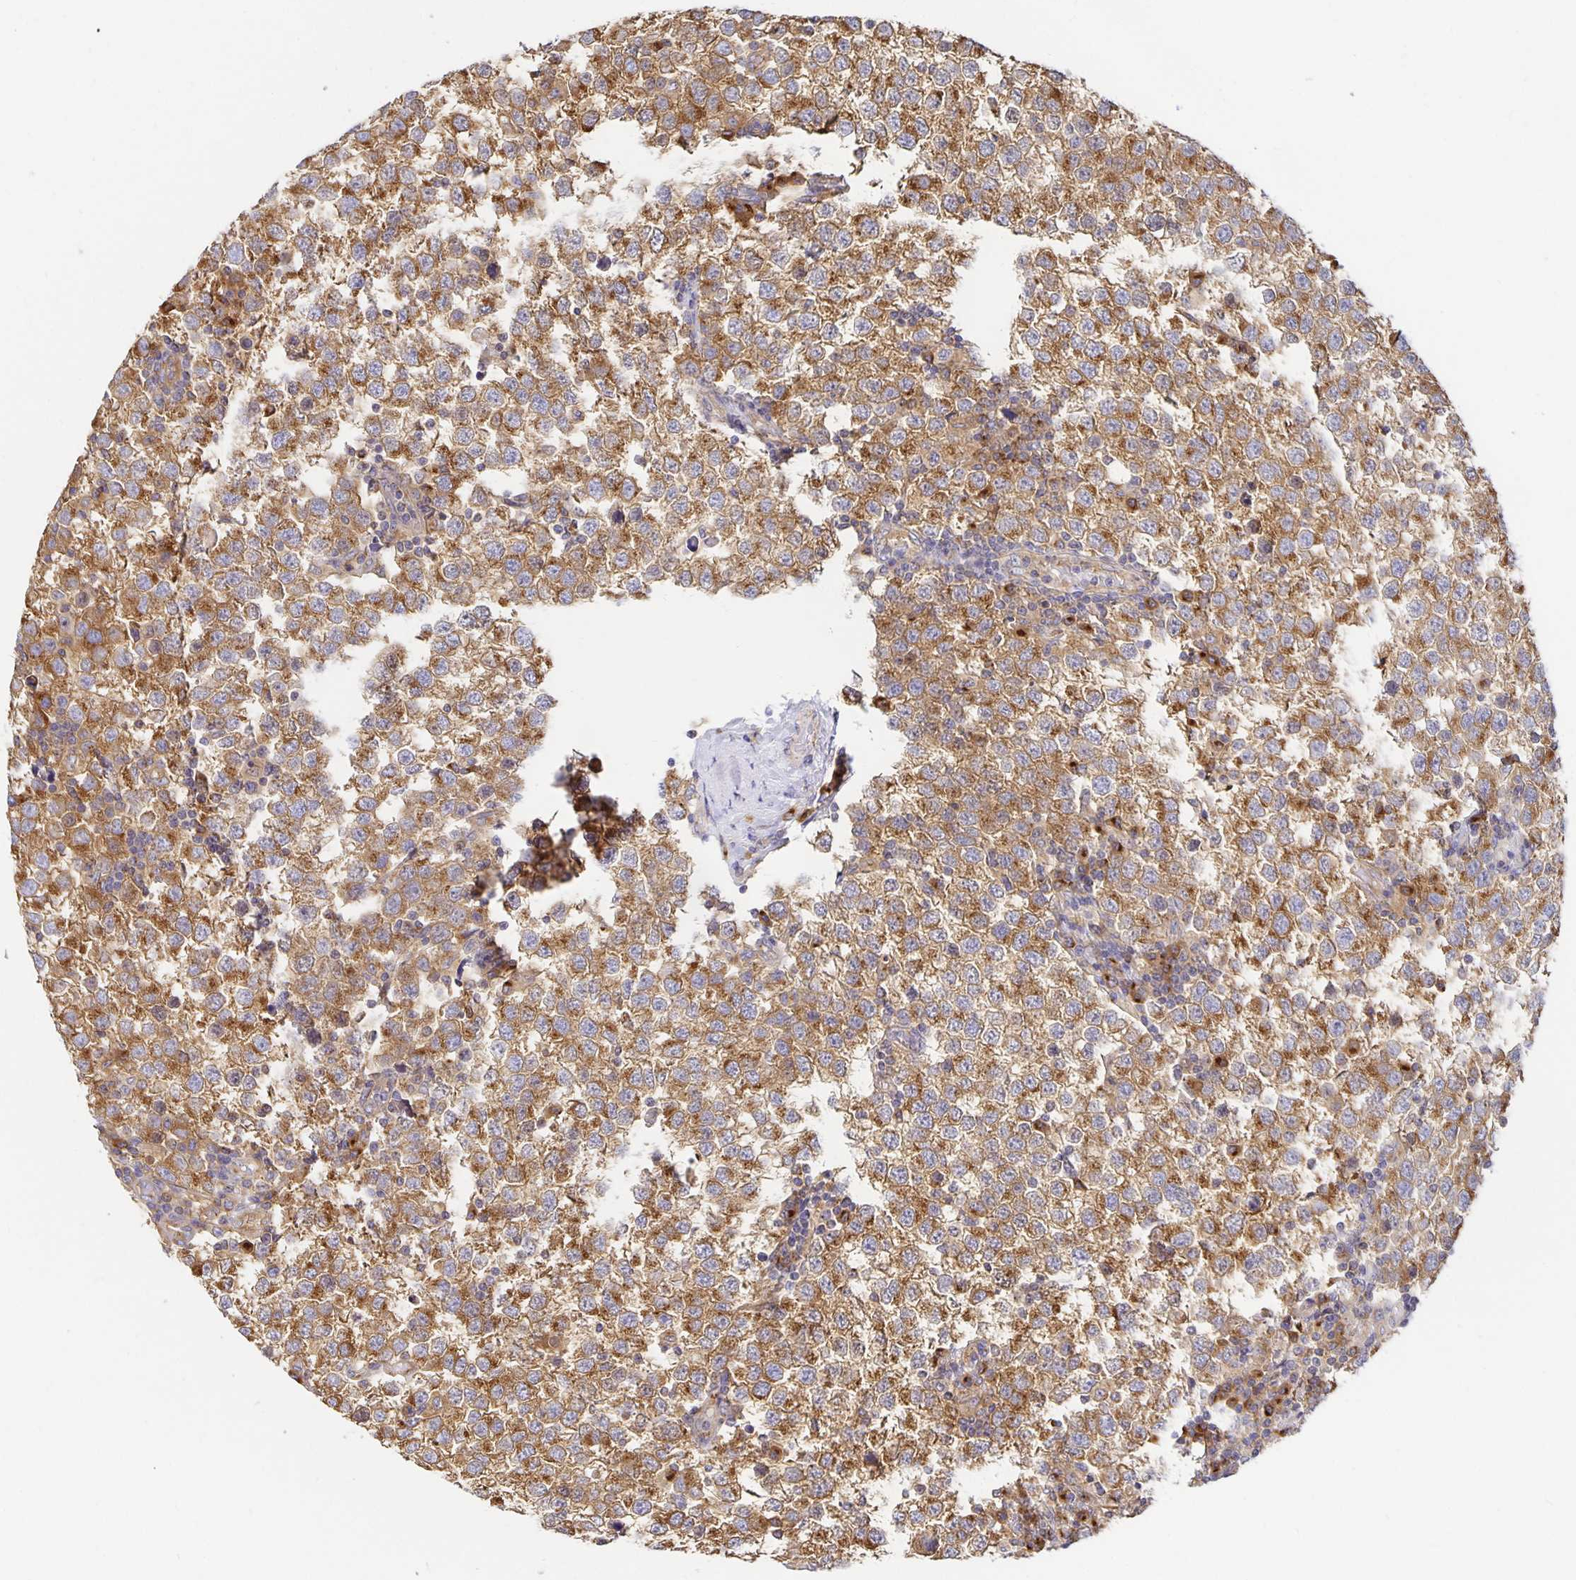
{"staining": {"intensity": "moderate", "quantity": ">75%", "location": "cytoplasmic/membranous"}, "tissue": "testis cancer", "cell_type": "Tumor cells", "image_type": "cancer", "snomed": [{"axis": "morphology", "description": "Seminoma, NOS"}, {"axis": "topography", "description": "Testis"}], "caption": "Protein staining of testis cancer tissue shows moderate cytoplasmic/membranous staining in approximately >75% of tumor cells. (Brightfield microscopy of DAB IHC at high magnification).", "gene": "USO1", "patient": {"sex": "male", "age": 34}}